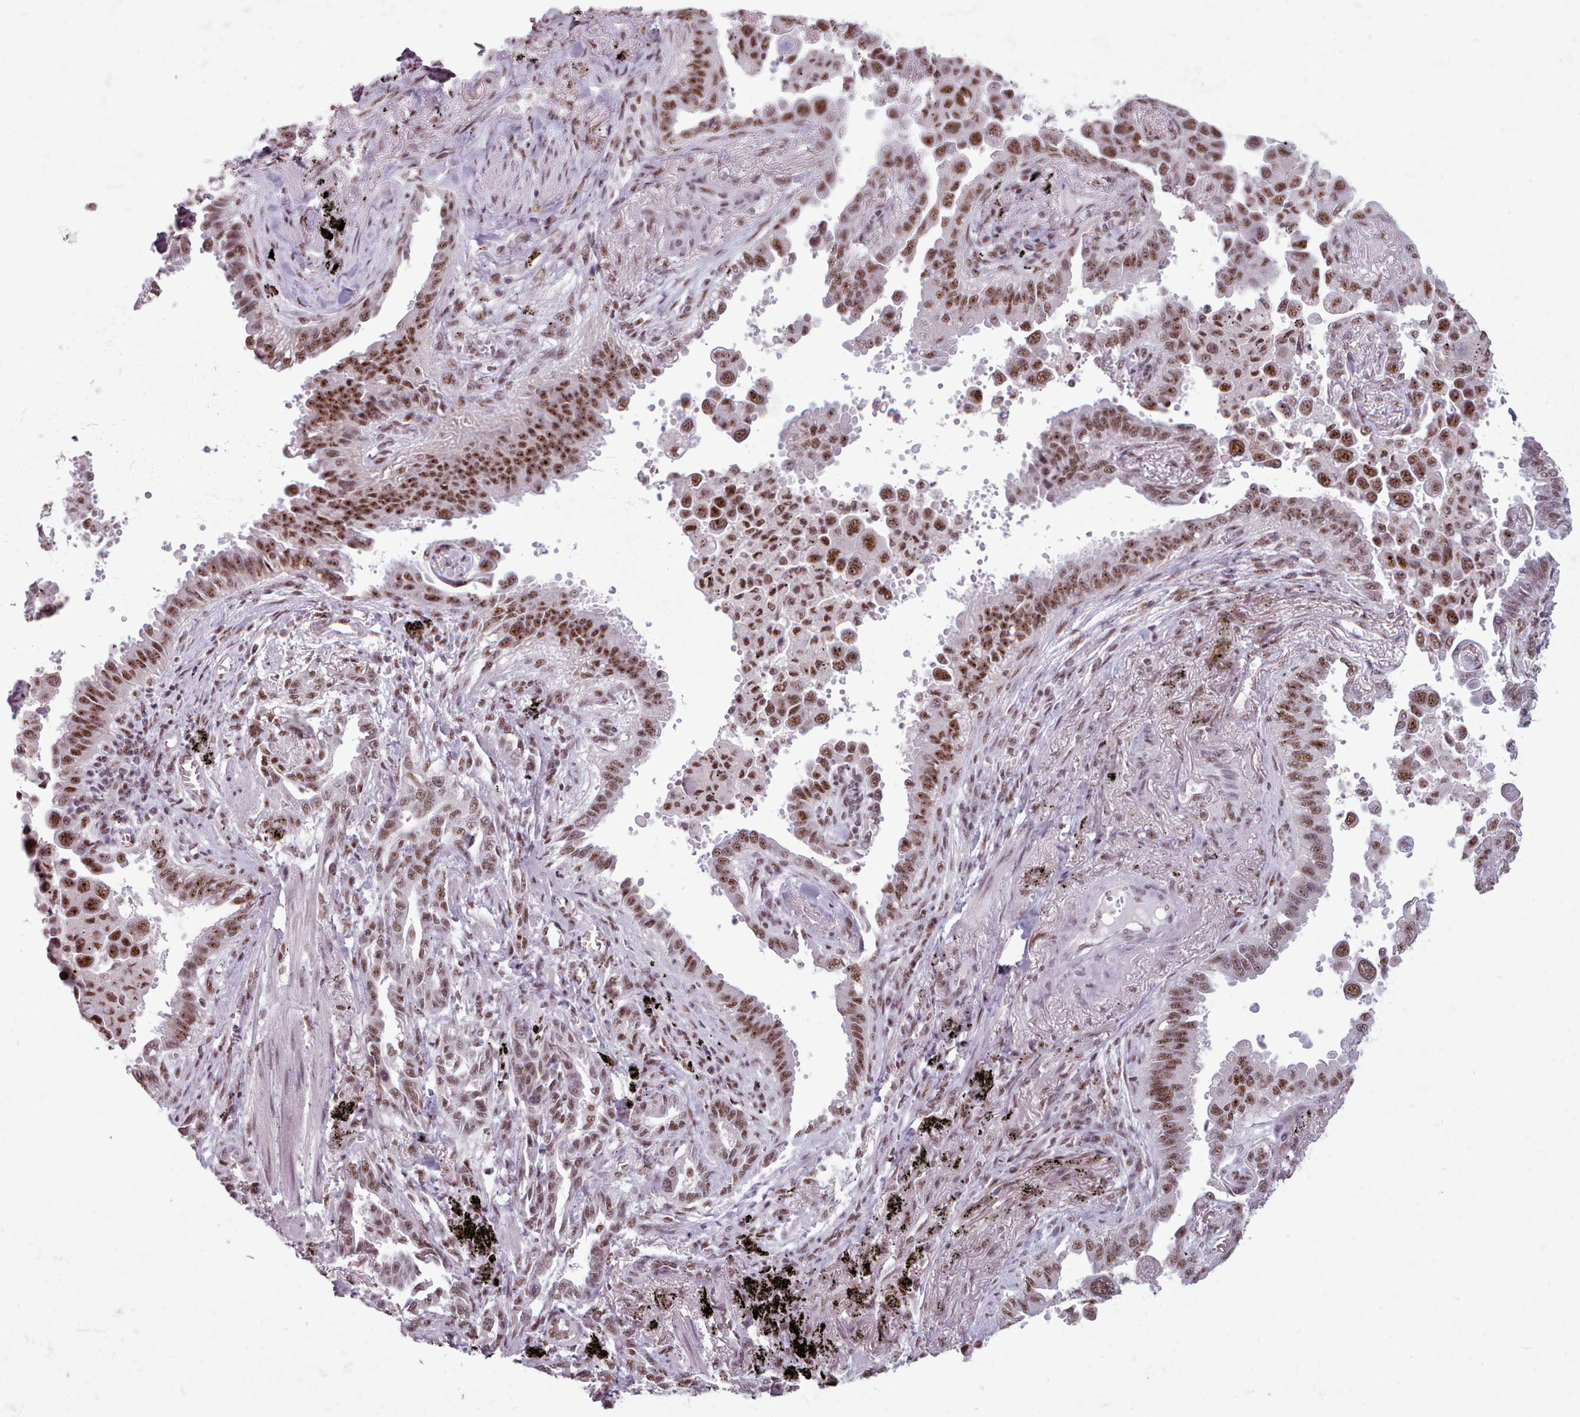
{"staining": {"intensity": "moderate", "quantity": ">75%", "location": "nuclear"}, "tissue": "lung cancer", "cell_type": "Tumor cells", "image_type": "cancer", "snomed": [{"axis": "morphology", "description": "Adenocarcinoma, NOS"}, {"axis": "topography", "description": "Lung"}], "caption": "Lung cancer (adenocarcinoma) was stained to show a protein in brown. There is medium levels of moderate nuclear staining in approximately >75% of tumor cells. Ihc stains the protein of interest in brown and the nuclei are stained blue.", "gene": "SRRM1", "patient": {"sex": "male", "age": 67}}